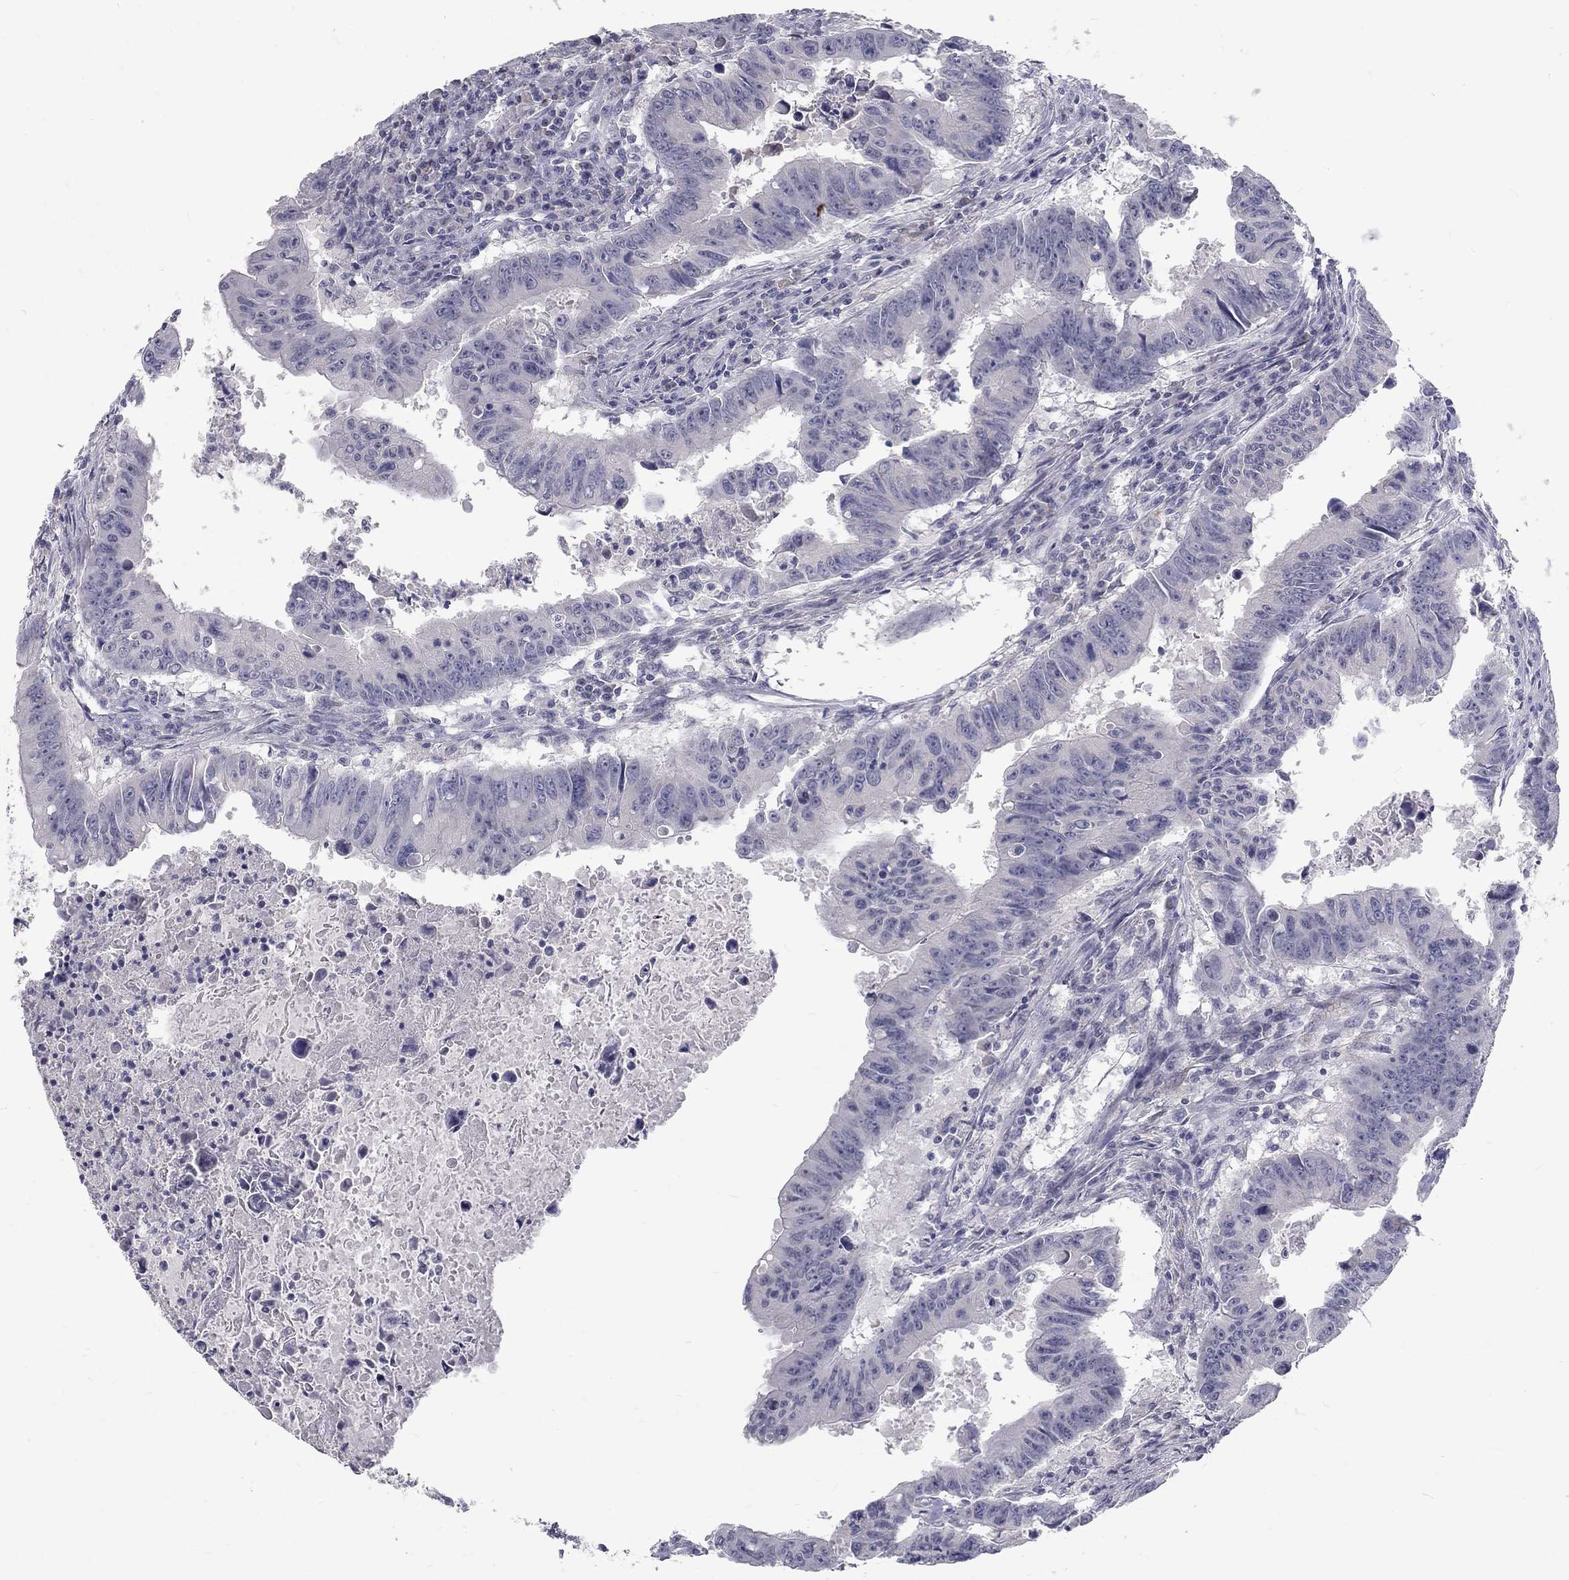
{"staining": {"intensity": "negative", "quantity": "none", "location": "none"}, "tissue": "colorectal cancer", "cell_type": "Tumor cells", "image_type": "cancer", "snomed": [{"axis": "morphology", "description": "Adenocarcinoma, NOS"}, {"axis": "topography", "description": "Colon"}], "caption": "Immunohistochemical staining of human colorectal adenocarcinoma demonstrates no significant expression in tumor cells.", "gene": "NOS1", "patient": {"sex": "female", "age": 87}}